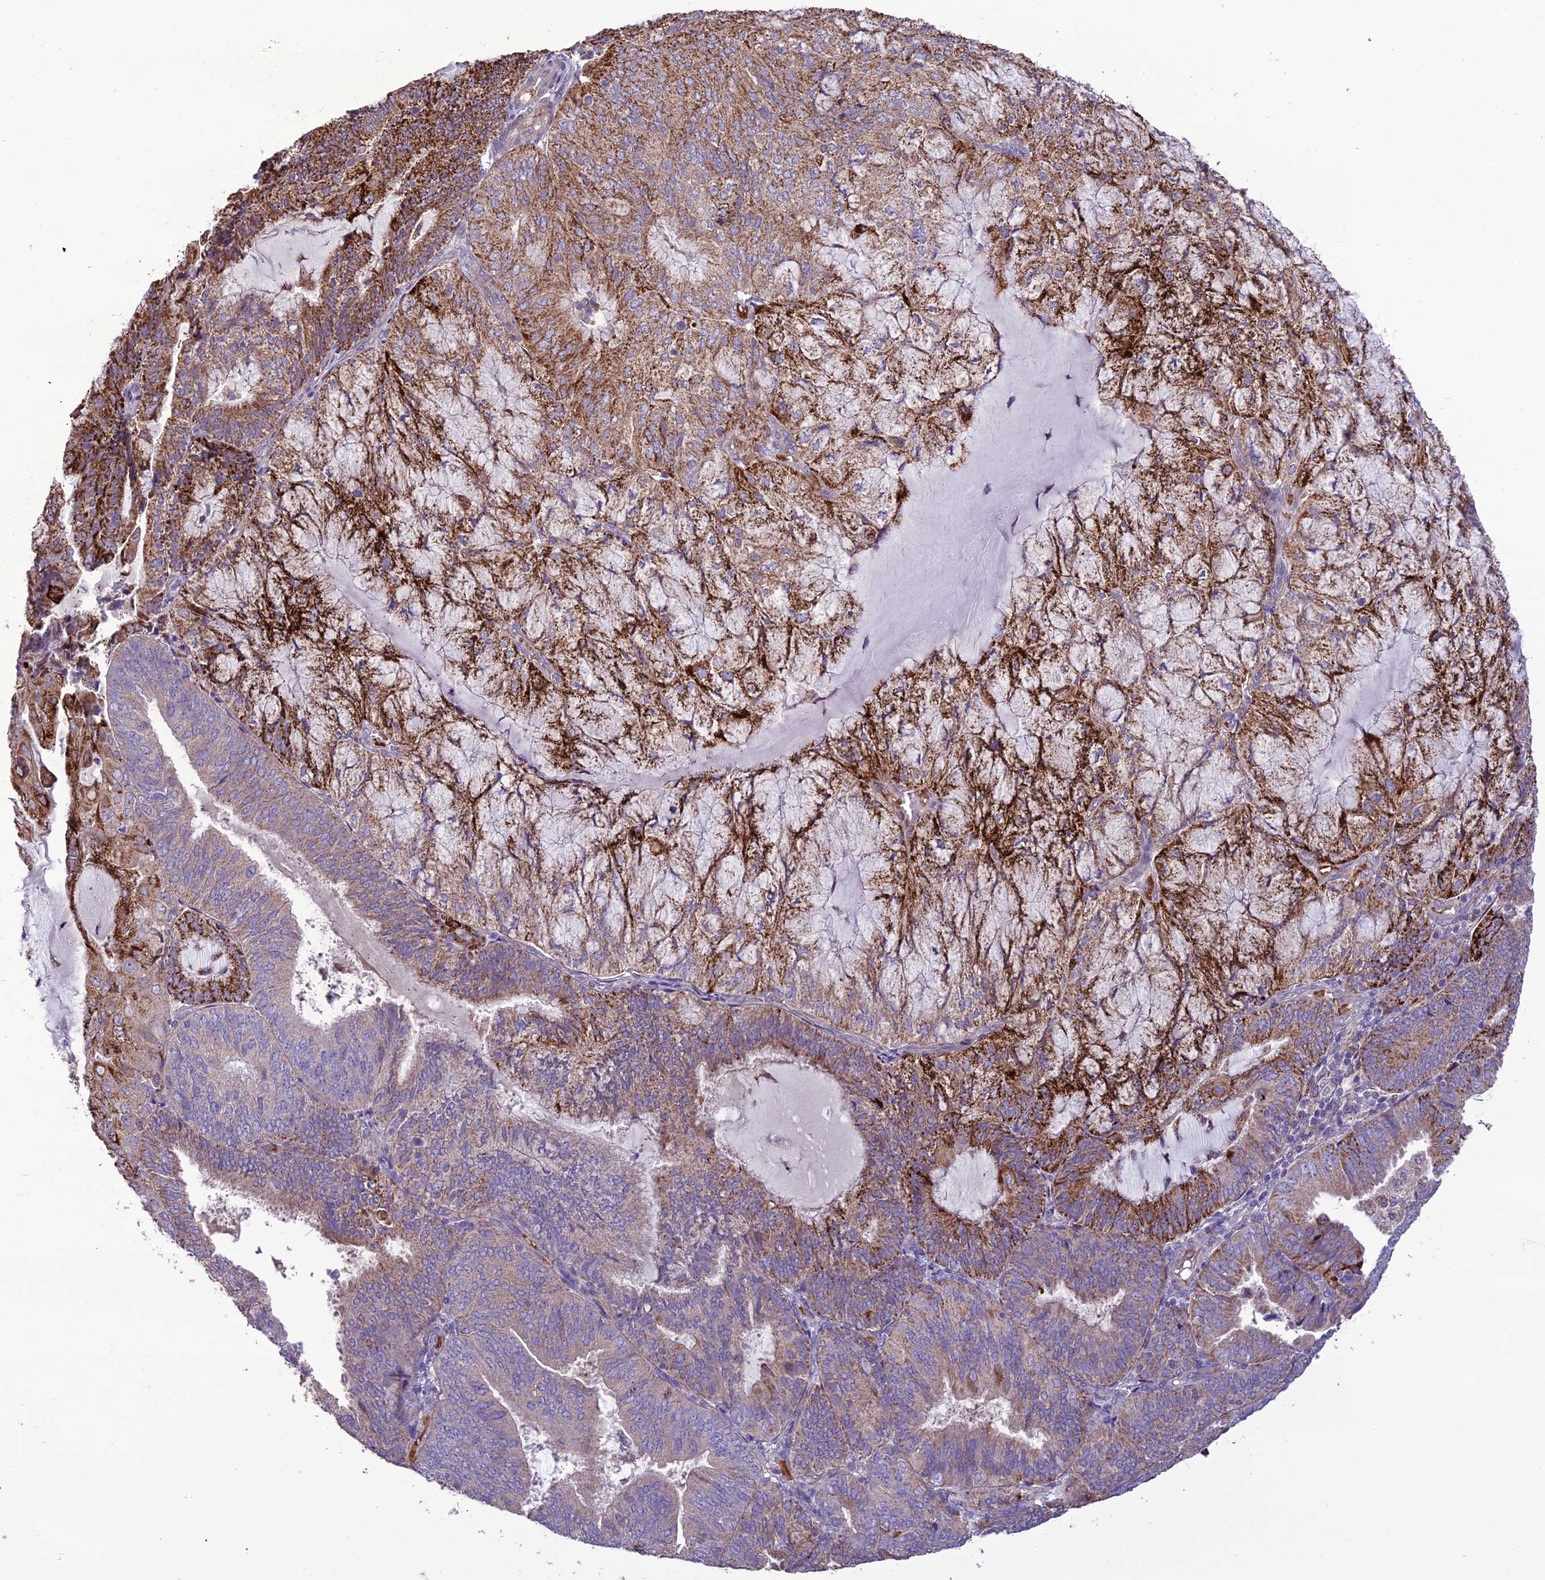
{"staining": {"intensity": "strong", "quantity": "<25%", "location": "cytoplasmic/membranous"}, "tissue": "endometrial cancer", "cell_type": "Tumor cells", "image_type": "cancer", "snomed": [{"axis": "morphology", "description": "Adenocarcinoma, NOS"}, {"axis": "topography", "description": "Endometrium"}], "caption": "IHC photomicrograph of neoplastic tissue: human endometrial cancer stained using IHC displays medium levels of strong protein expression localized specifically in the cytoplasmic/membranous of tumor cells, appearing as a cytoplasmic/membranous brown color.", "gene": "TBC1D24", "patient": {"sex": "female", "age": 81}}